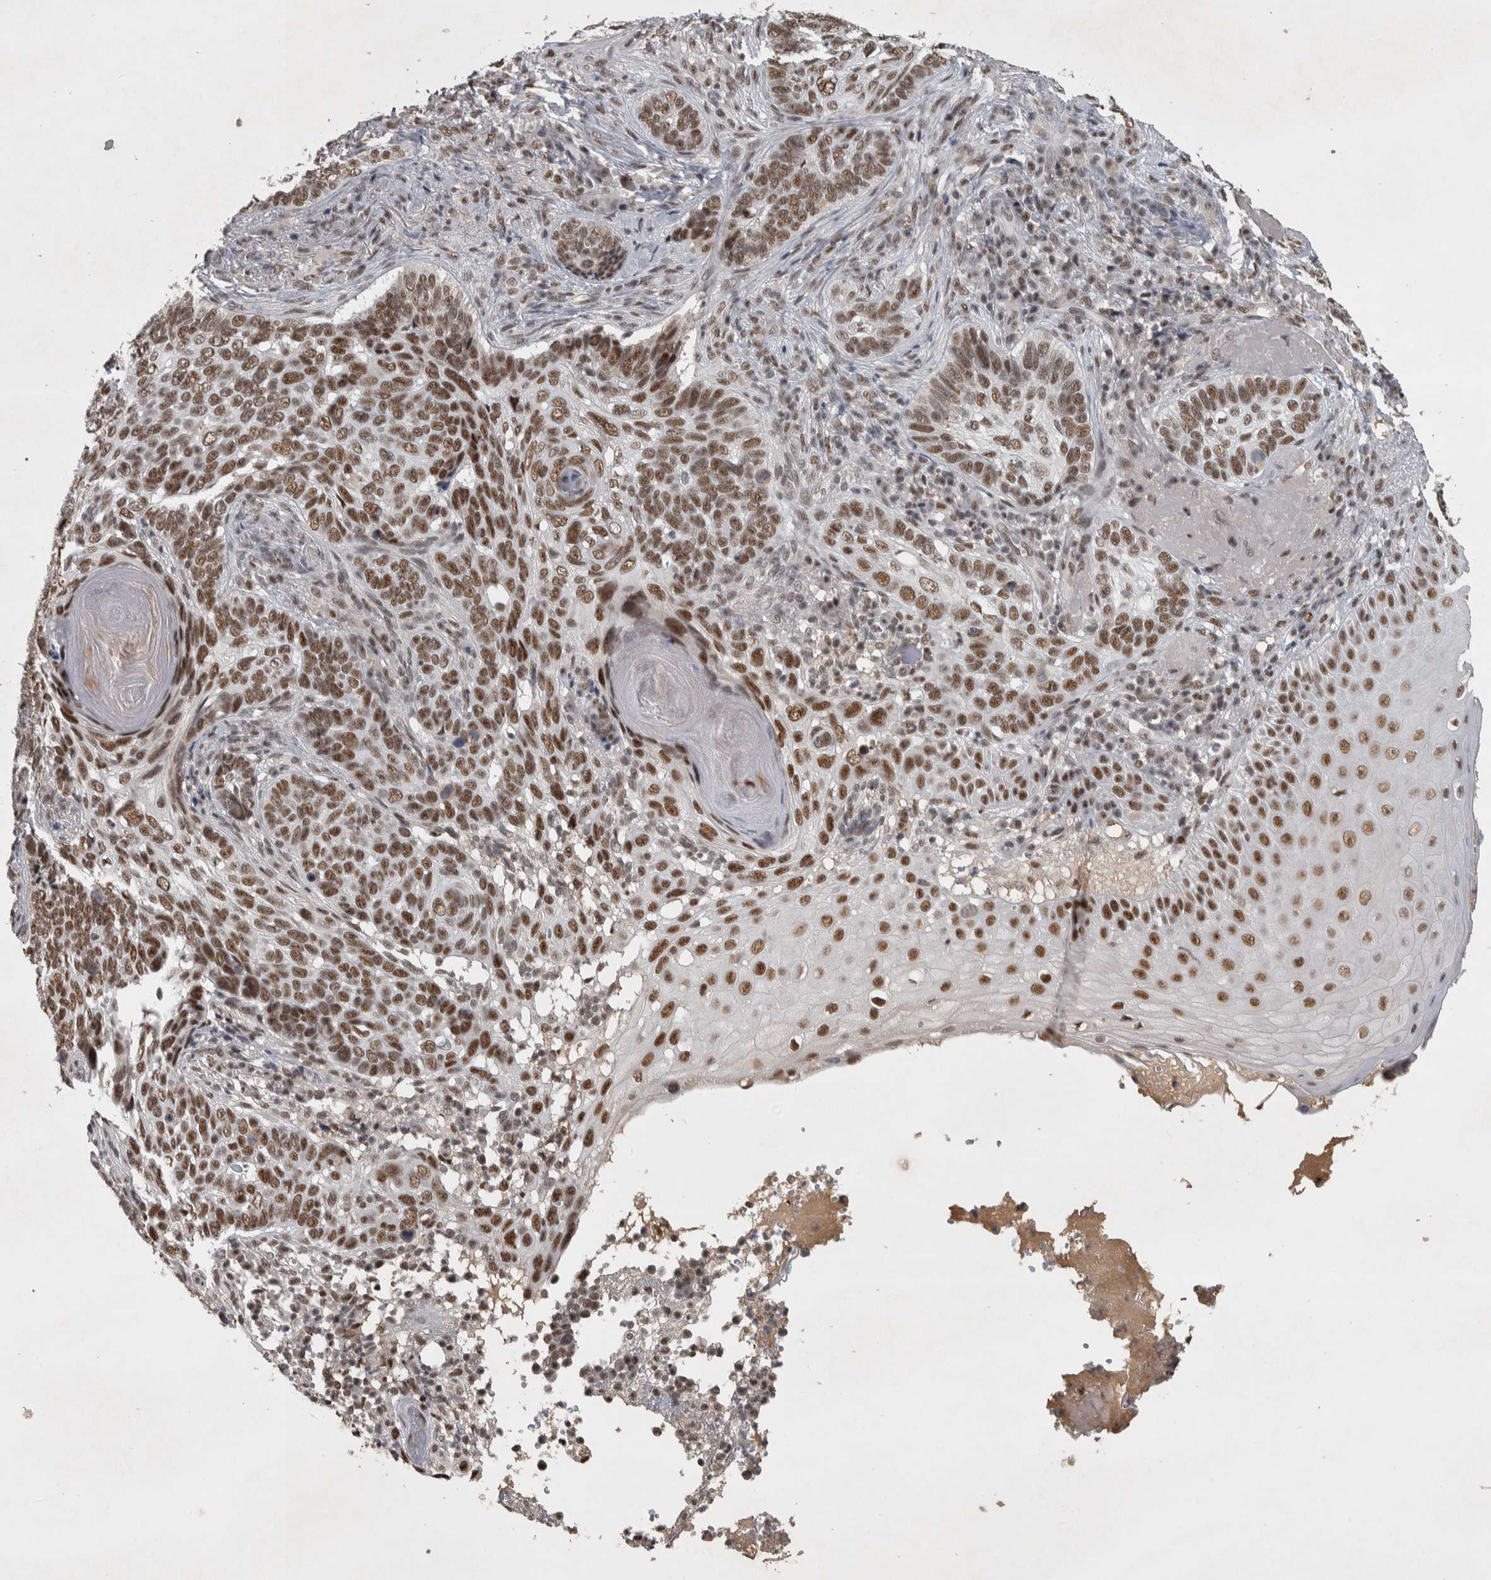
{"staining": {"intensity": "moderate", "quantity": ">75%", "location": "nuclear"}, "tissue": "skin cancer", "cell_type": "Tumor cells", "image_type": "cancer", "snomed": [{"axis": "morphology", "description": "Basal cell carcinoma"}, {"axis": "topography", "description": "Skin"}], "caption": "The histopathology image exhibits staining of skin basal cell carcinoma, revealing moderate nuclear protein staining (brown color) within tumor cells.", "gene": "DDX42", "patient": {"sex": "female", "age": 89}}